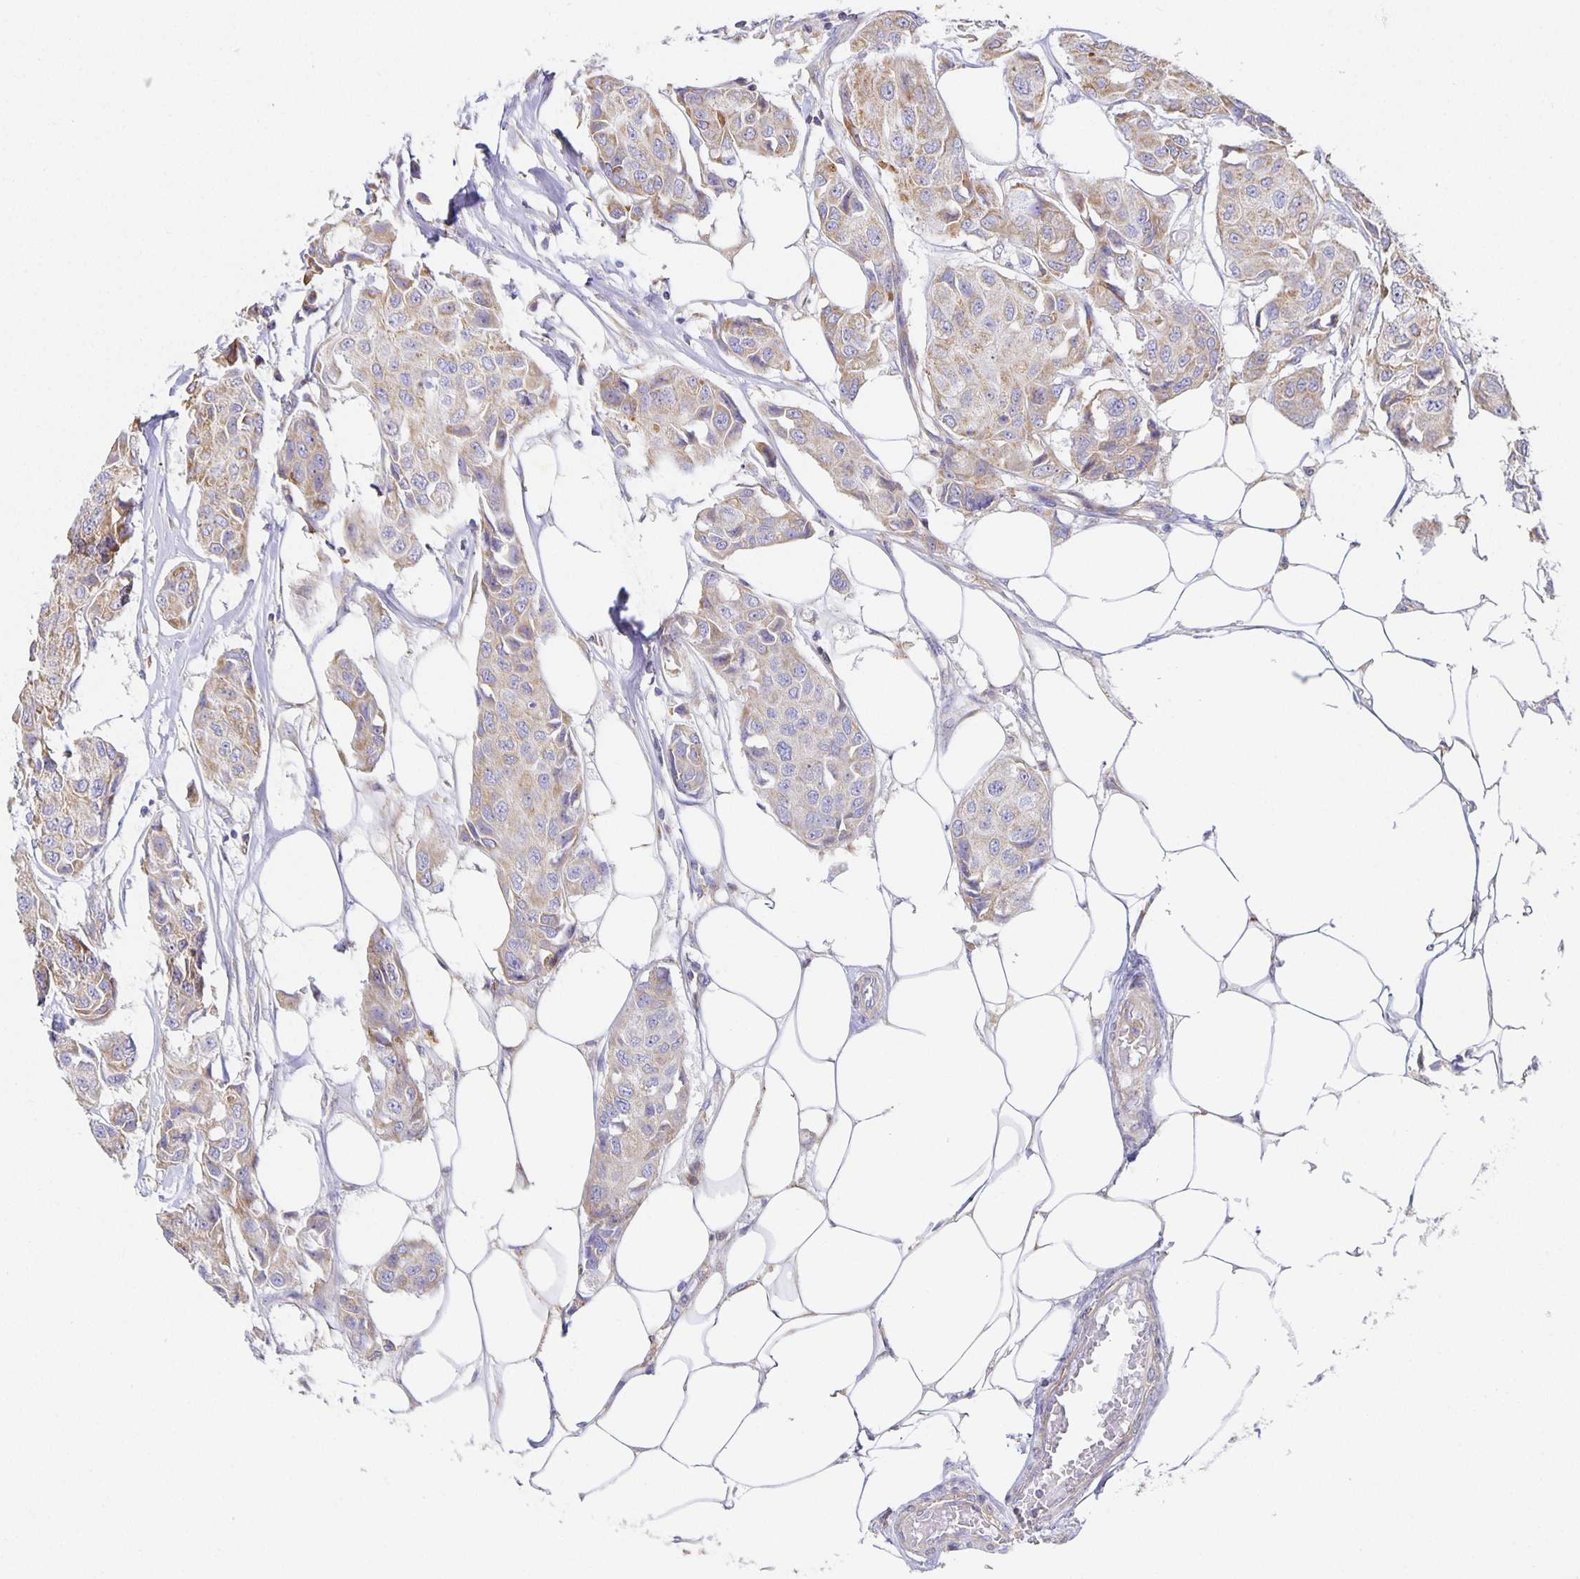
{"staining": {"intensity": "weak", "quantity": "25%-75%", "location": "cytoplasmic/membranous"}, "tissue": "breast cancer", "cell_type": "Tumor cells", "image_type": "cancer", "snomed": [{"axis": "morphology", "description": "Duct carcinoma"}, {"axis": "topography", "description": "Breast"}, {"axis": "topography", "description": "Lymph node"}], "caption": "Immunohistochemical staining of human breast cancer shows low levels of weak cytoplasmic/membranous positivity in about 25%-75% of tumor cells.", "gene": "FLRT3", "patient": {"sex": "female", "age": 80}}